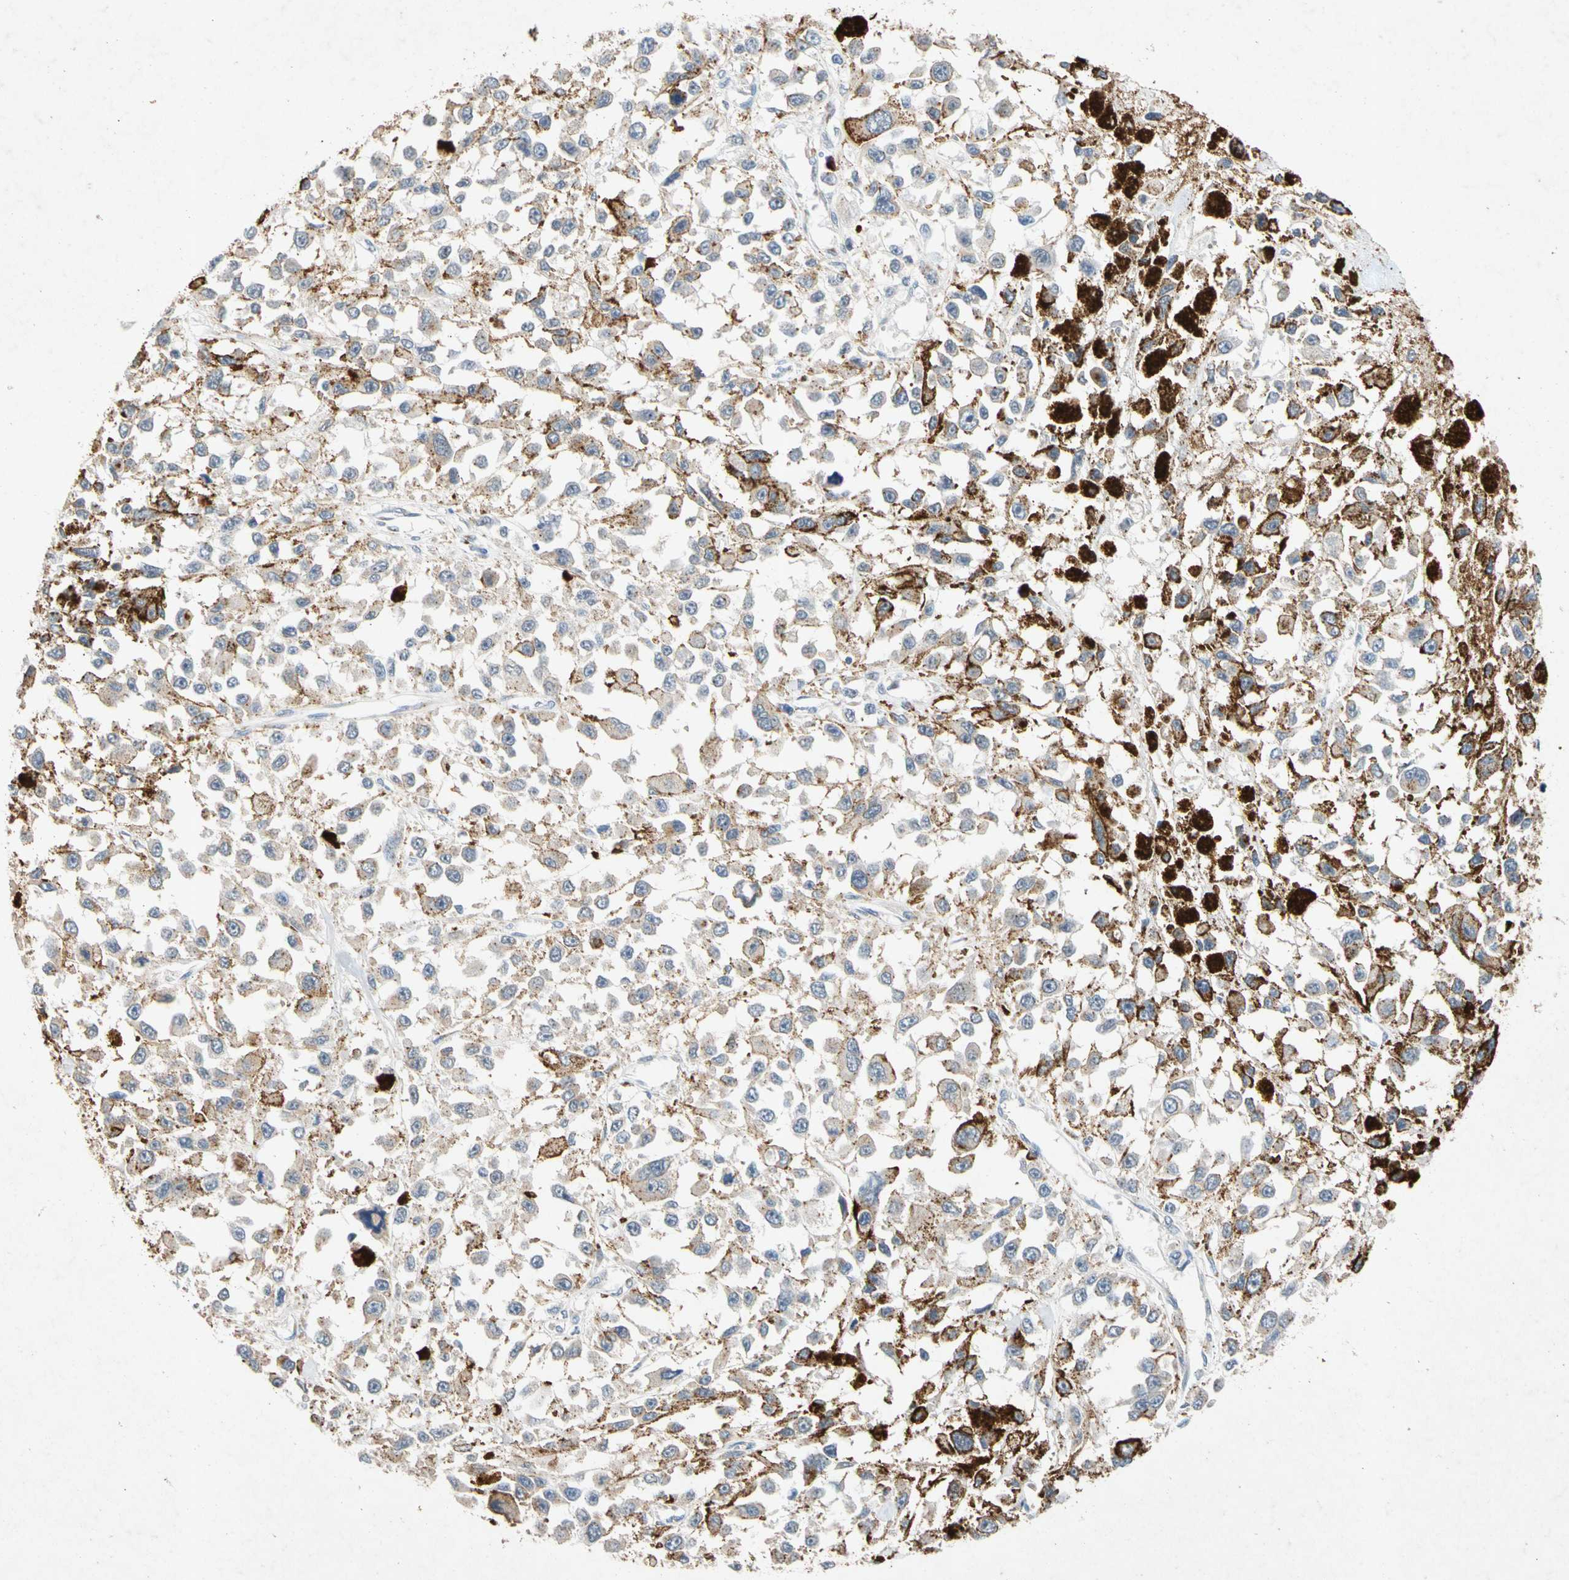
{"staining": {"intensity": "negative", "quantity": "none", "location": "none"}, "tissue": "melanoma", "cell_type": "Tumor cells", "image_type": "cancer", "snomed": [{"axis": "morphology", "description": "Malignant melanoma, Metastatic site"}, {"axis": "topography", "description": "Lymph node"}], "caption": "Melanoma stained for a protein using IHC demonstrates no positivity tumor cells.", "gene": "GASK1B", "patient": {"sex": "male", "age": 59}}